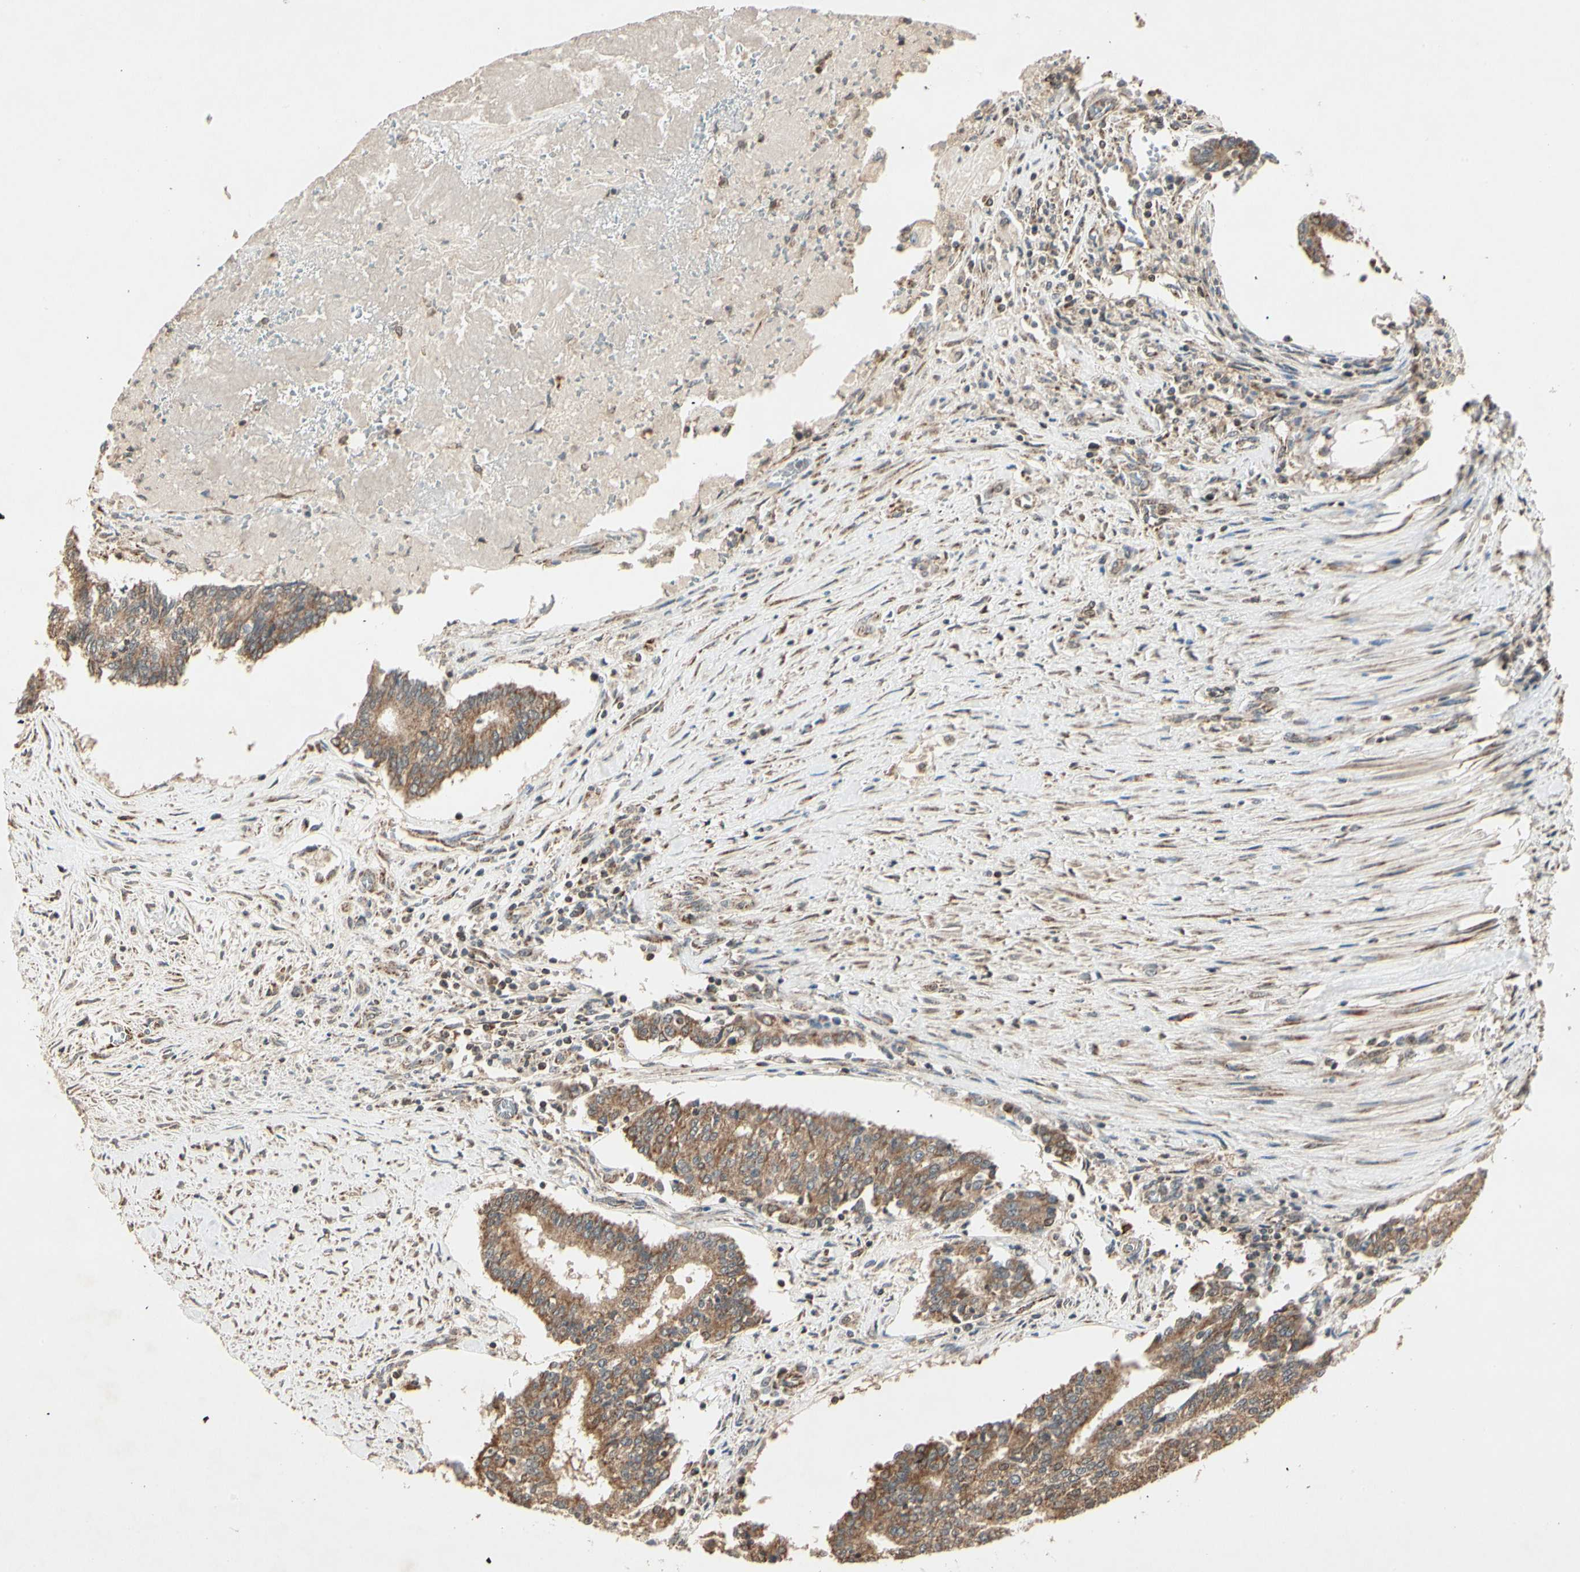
{"staining": {"intensity": "moderate", "quantity": ">75%", "location": "cytoplasmic/membranous"}, "tissue": "prostate cancer", "cell_type": "Tumor cells", "image_type": "cancer", "snomed": [{"axis": "morphology", "description": "Adenocarcinoma, High grade"}, {"axis": "topography", "description": "Prostate"}], "caption": "A high-resolution image shows immunohistochemistry (IHC) staining of prostate adenocarcinoma (high-grade), which shows moderate cytoplasmic/membranous staining in about >75% of tumor cells.", "gene": "PRDX5", "patient": {"sex": "male", "age": 55}}